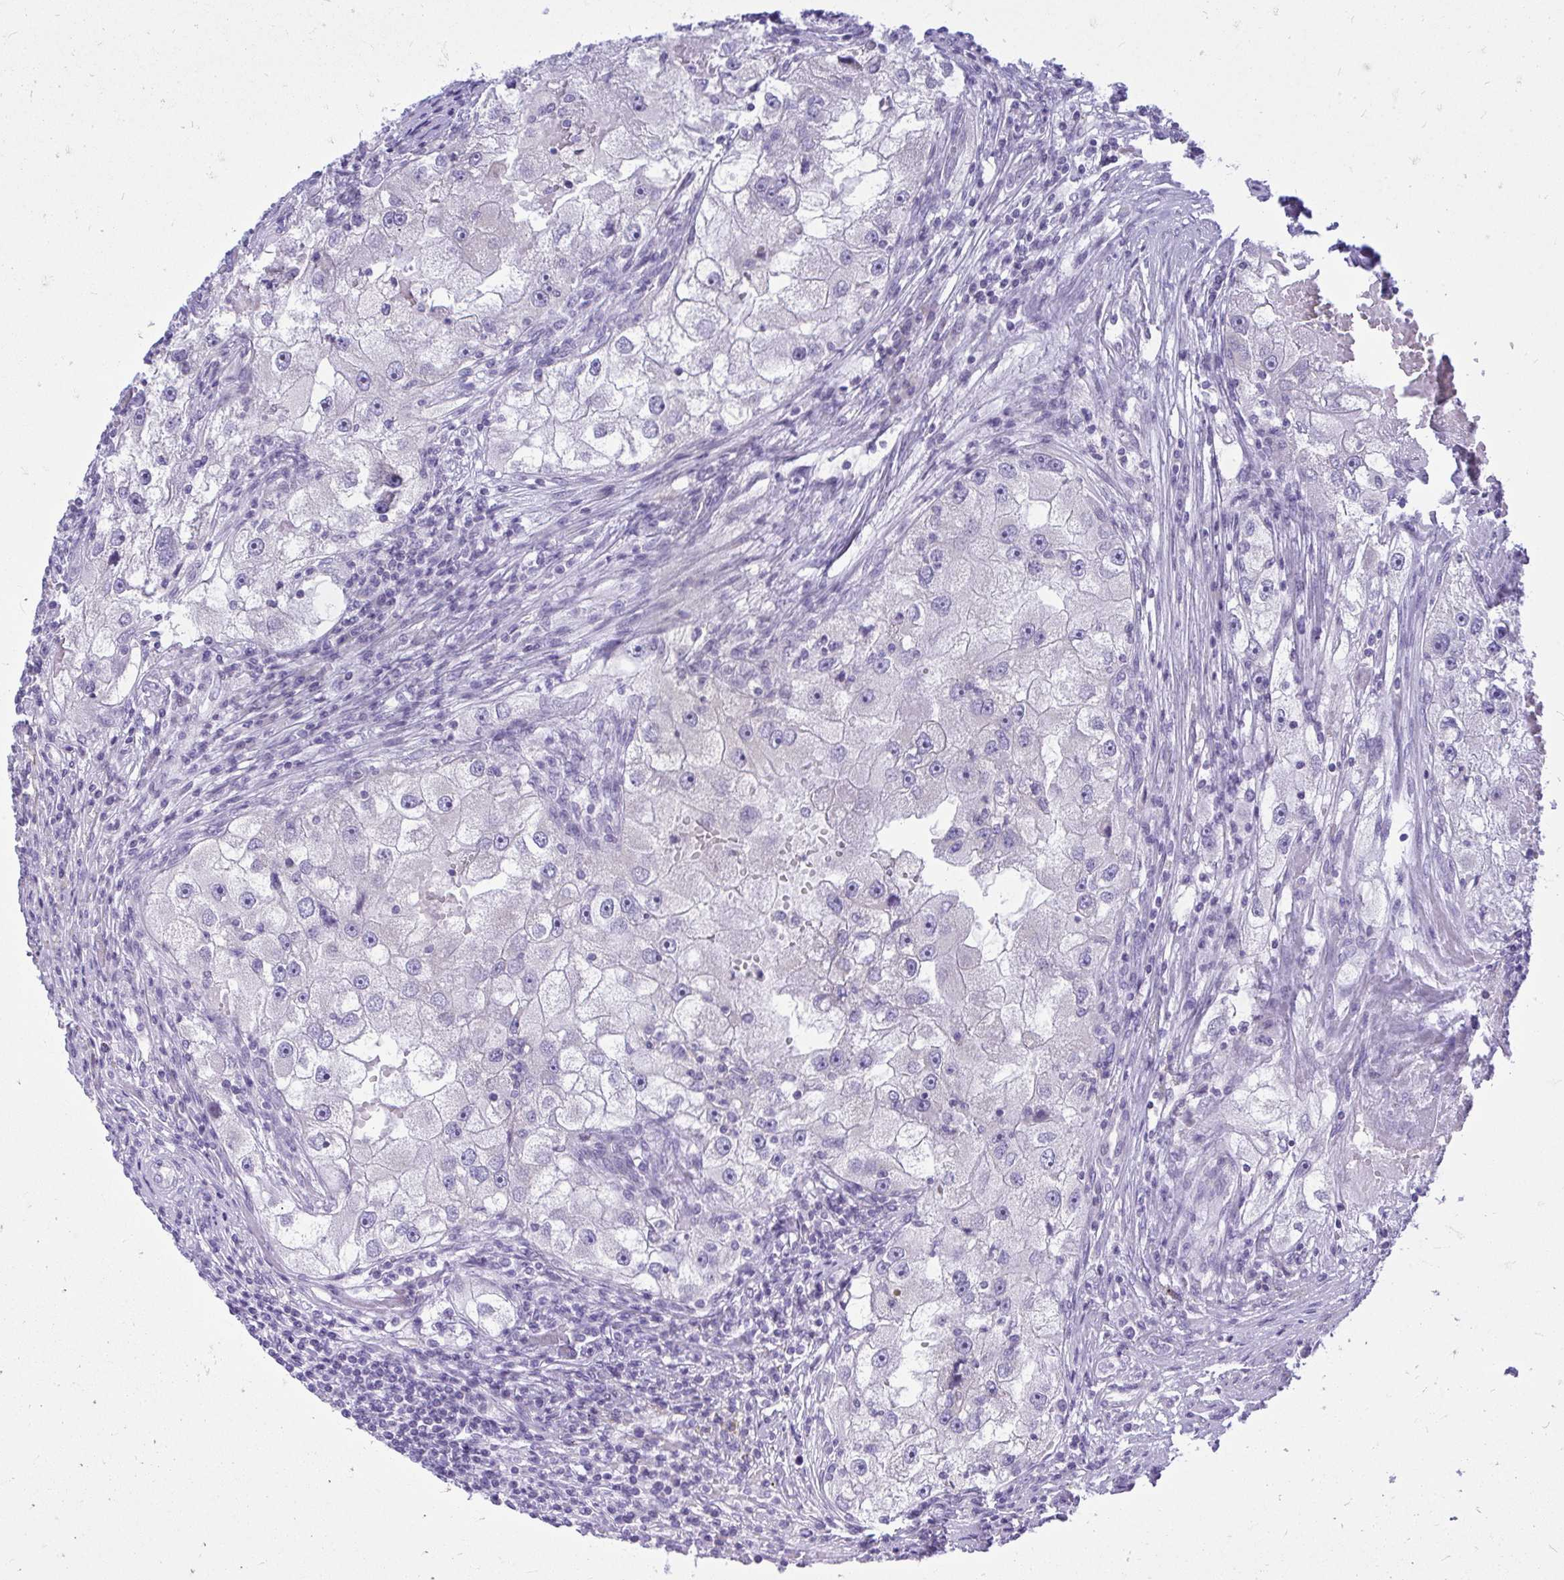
{"staining": {"intensity": "negative", "quantity": "none", "location": "none"}, "tissue": "renal cancer", "cell_type": "Tumor cells", "image_type": "cancer", "snomed": [{"axis": "morphology", "description": "Adenocarcinoma, NOS"}, {"axis": "topography", "description": "Kidney"}], "caption": "Immunohistochemical staining of adenocarcinoma (renal) displays no significant expression in tumor cells.", "gene": "GABRA1", "patient": {"sex": "male", "age": 63}}